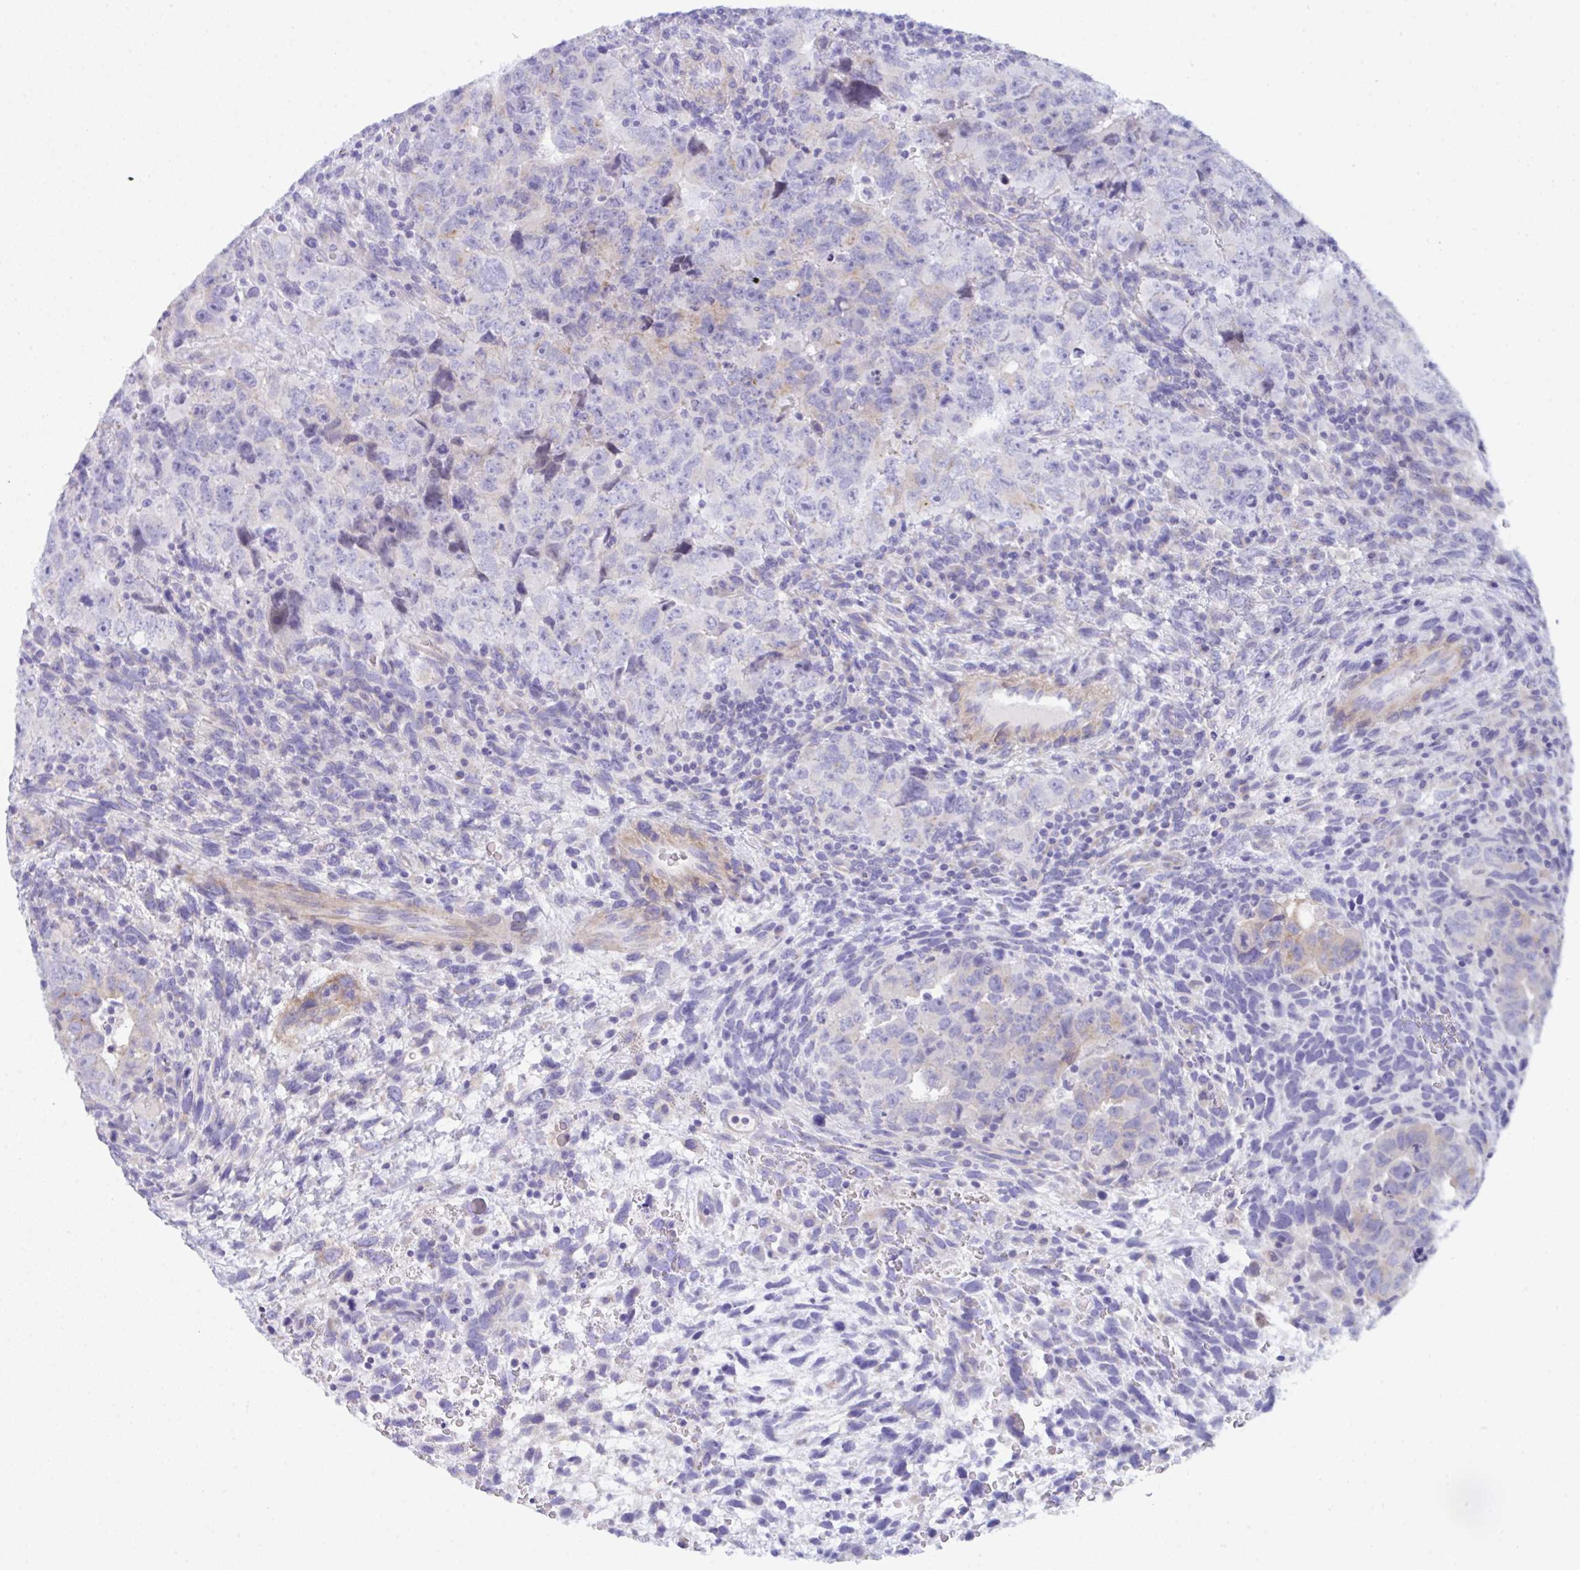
{"staining": {"intensity": "negative", "quantity": "none", "location": "none"}, "tissue": "testis cancer", "cell_type": "Tumor cells", "image_type": "cancer", "snomed": [{"axis": "morphology", "description": "Carcinoma, Embryonal, NOS"}, {"axis": "topography", "description": "Testis"}], "caption": "There is no significant expression in tumor cells of testis cancer.", "gene": "CEP170B", "patient": {"sex": "male", "age": 24}}